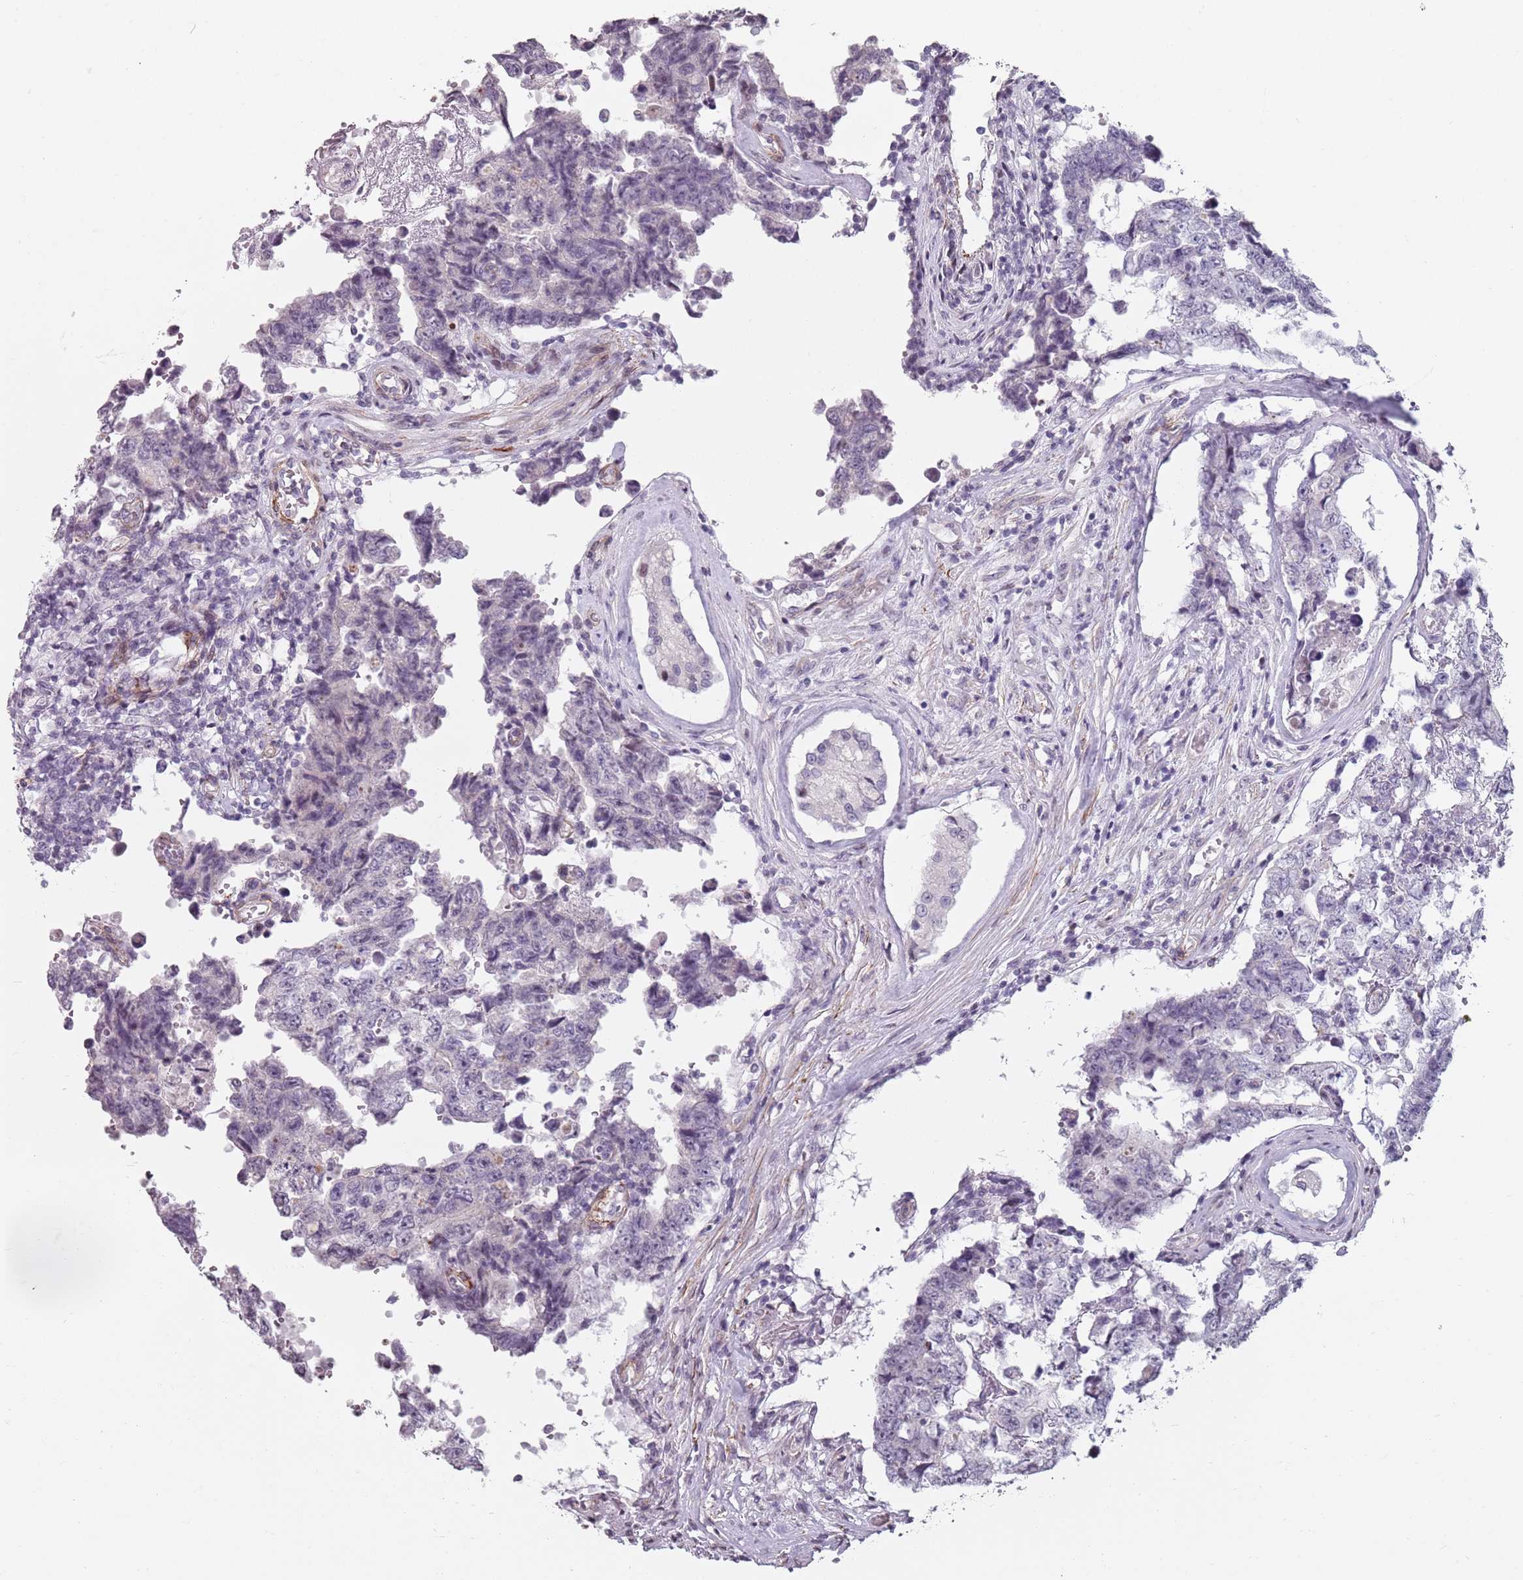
{"staining": {"intensity": "negative", "quantity": "none", "location": "none"}, "tissue": "testis cancer", "cell_type": "Tumor cells", "image_type": "cancer", "snomed": [{"axis": "morphology", "description": "Normal tissue, NOS"}, {"axis": "morphology", "description": "Carcinoma, Embryonal, NOS"}, {"axis": "topography", "description": "Testis"}, {"axis": "topography", "description": "Epididymis"}], "caption": "High power microscopy histopathology image of an IHC photomicrograph of testis cancer, revealing no significant expression in tumor cells.", "gene": "TMC4", "patient": {"sex": "male", "age": 25}}